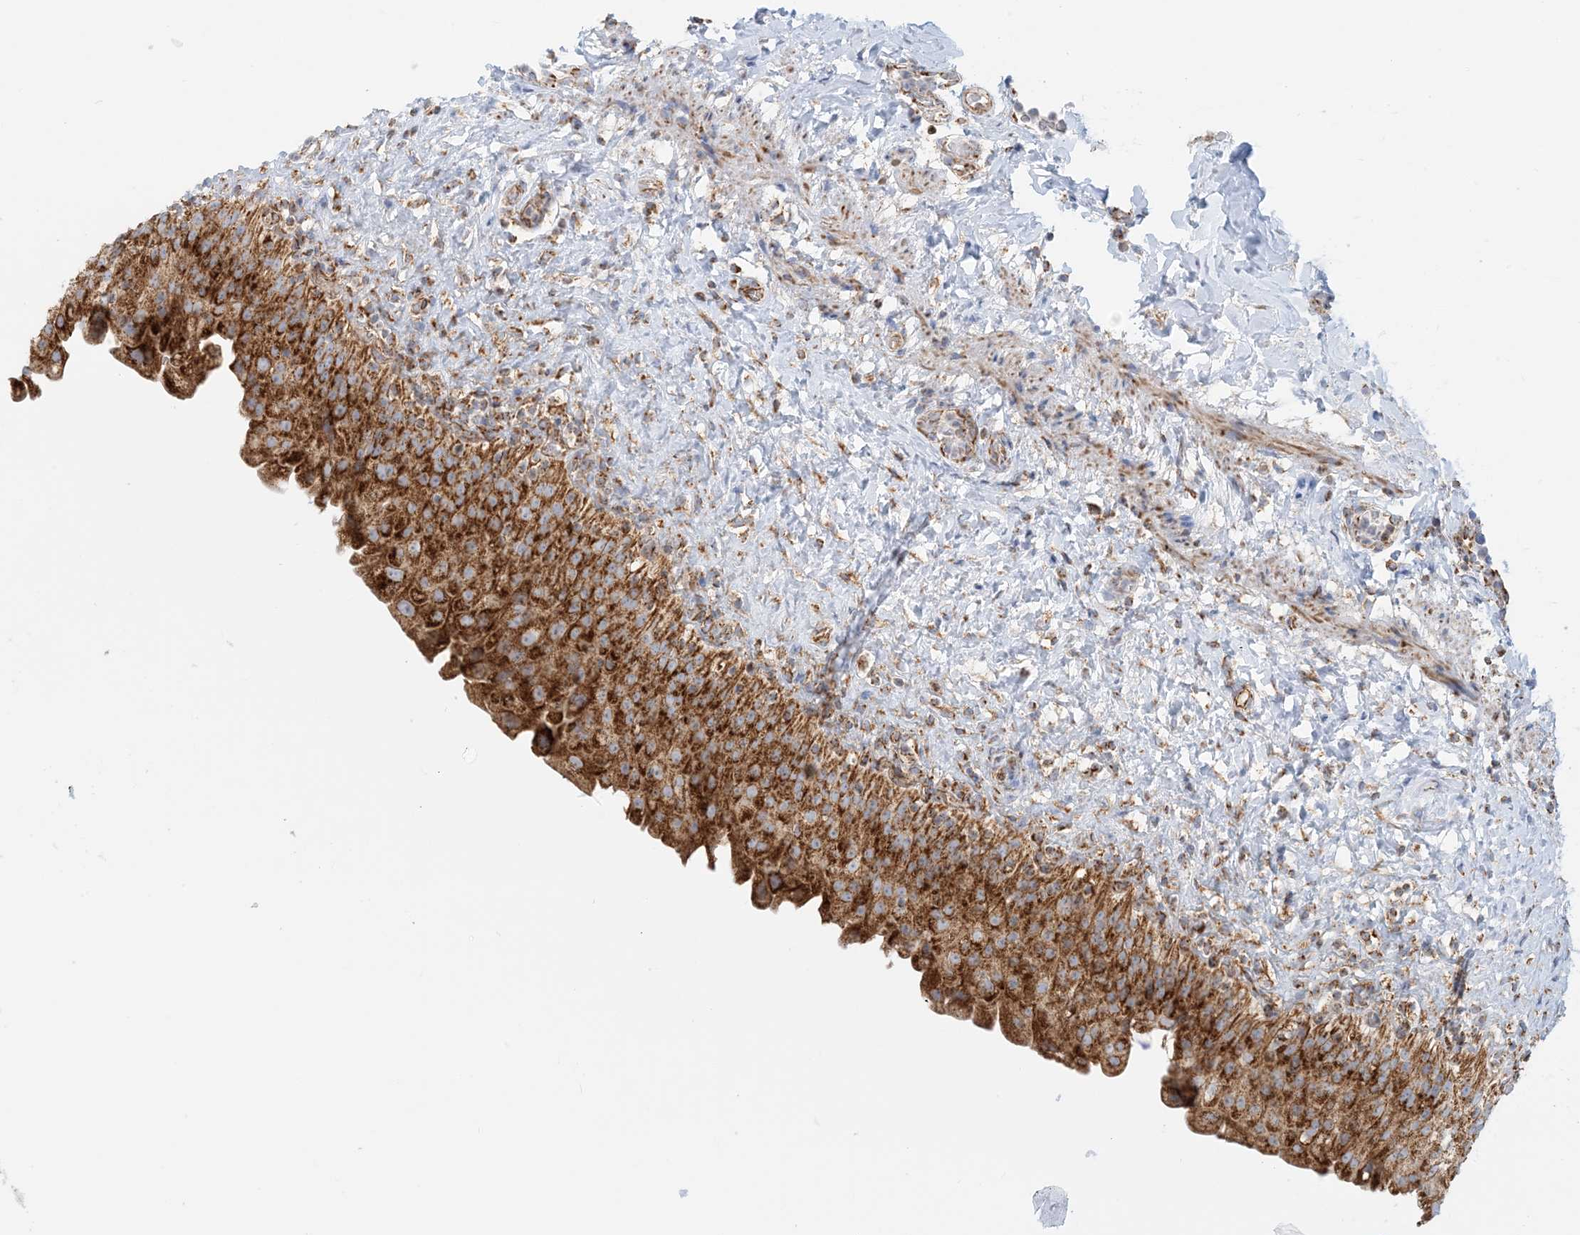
{"staining": {"intensity": "strong", "quantity": ">75%", "location": "cytoplasmic/membranous"}, "tissue": "urinary bladder", "cell_type": "Urothelial cells", "image_type": "normal", "snomed": [{"axis": "morphology", "description": "Normal tissue, NOS"}, {"axis": "topography", "description": "Urinary bladder"}], "caption": "IHC histopathology image of unremarkable urinary bladder stained for a protein (brown), which demonstrates high levels of strong cytoplasmic/membranous positivity in approximately >75% of urothelial cells.", "gene": "COA3", "patient": {"sex": "female", "age": 27}}